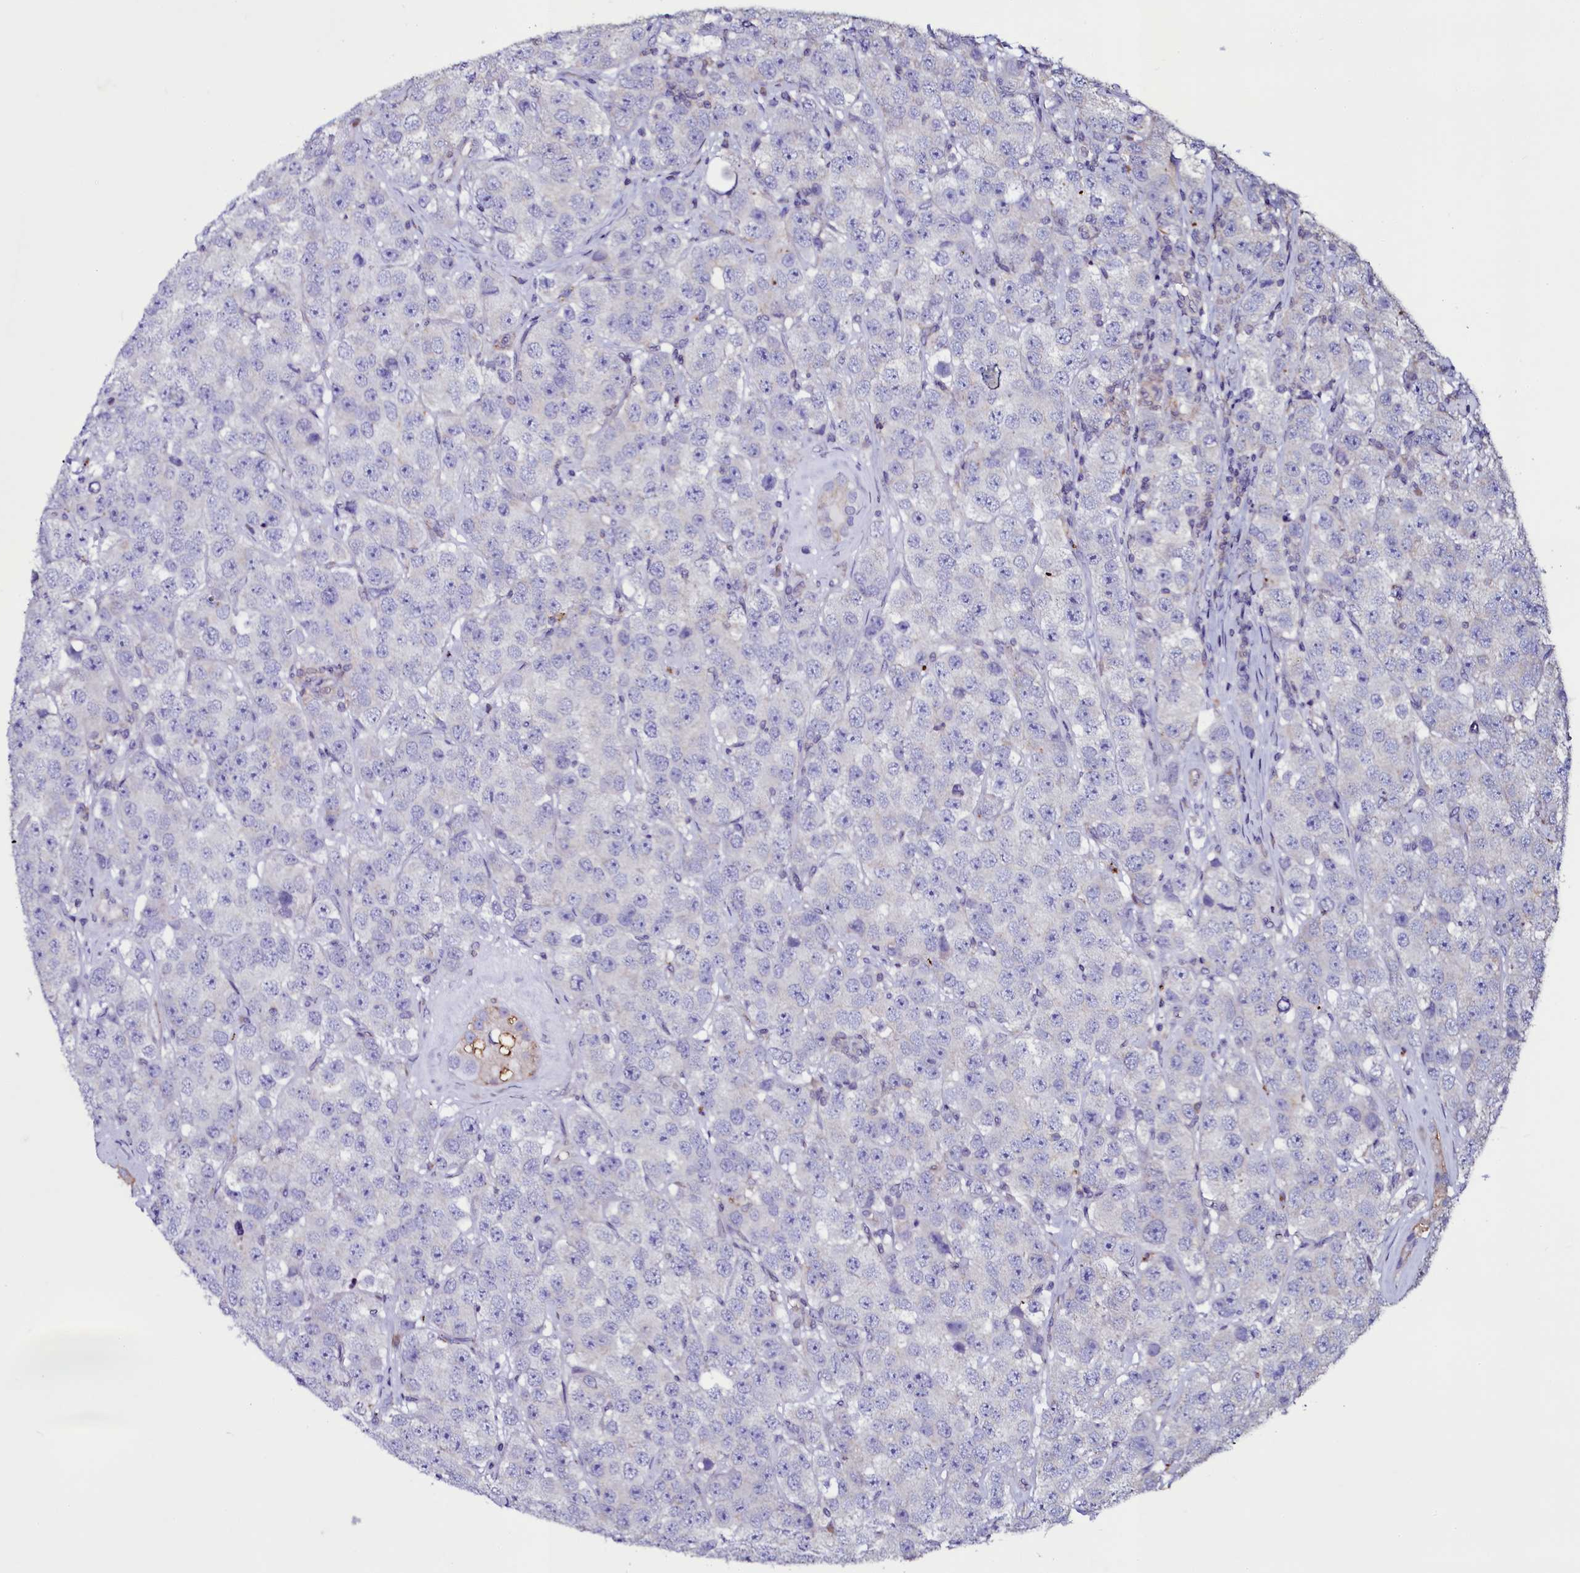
{"staining": {"intensity": "negative", "quantity": "none", "location": "none"}, "tissue": "testis cancer", "cell_type": "Tumor cells", "image_type": "cancer", "snomed": [{"axis": "morphology", "description": "Seminoma, NOS"}, {"axis": "topography", "description": "Testis"}], "caption": "Immunohistochemistry (IHC) of human seminoma (testis) demonstrates no staining in tumor cells.", "gene": "SELENOT", "patient": {"sex": "male", "age": 28}}